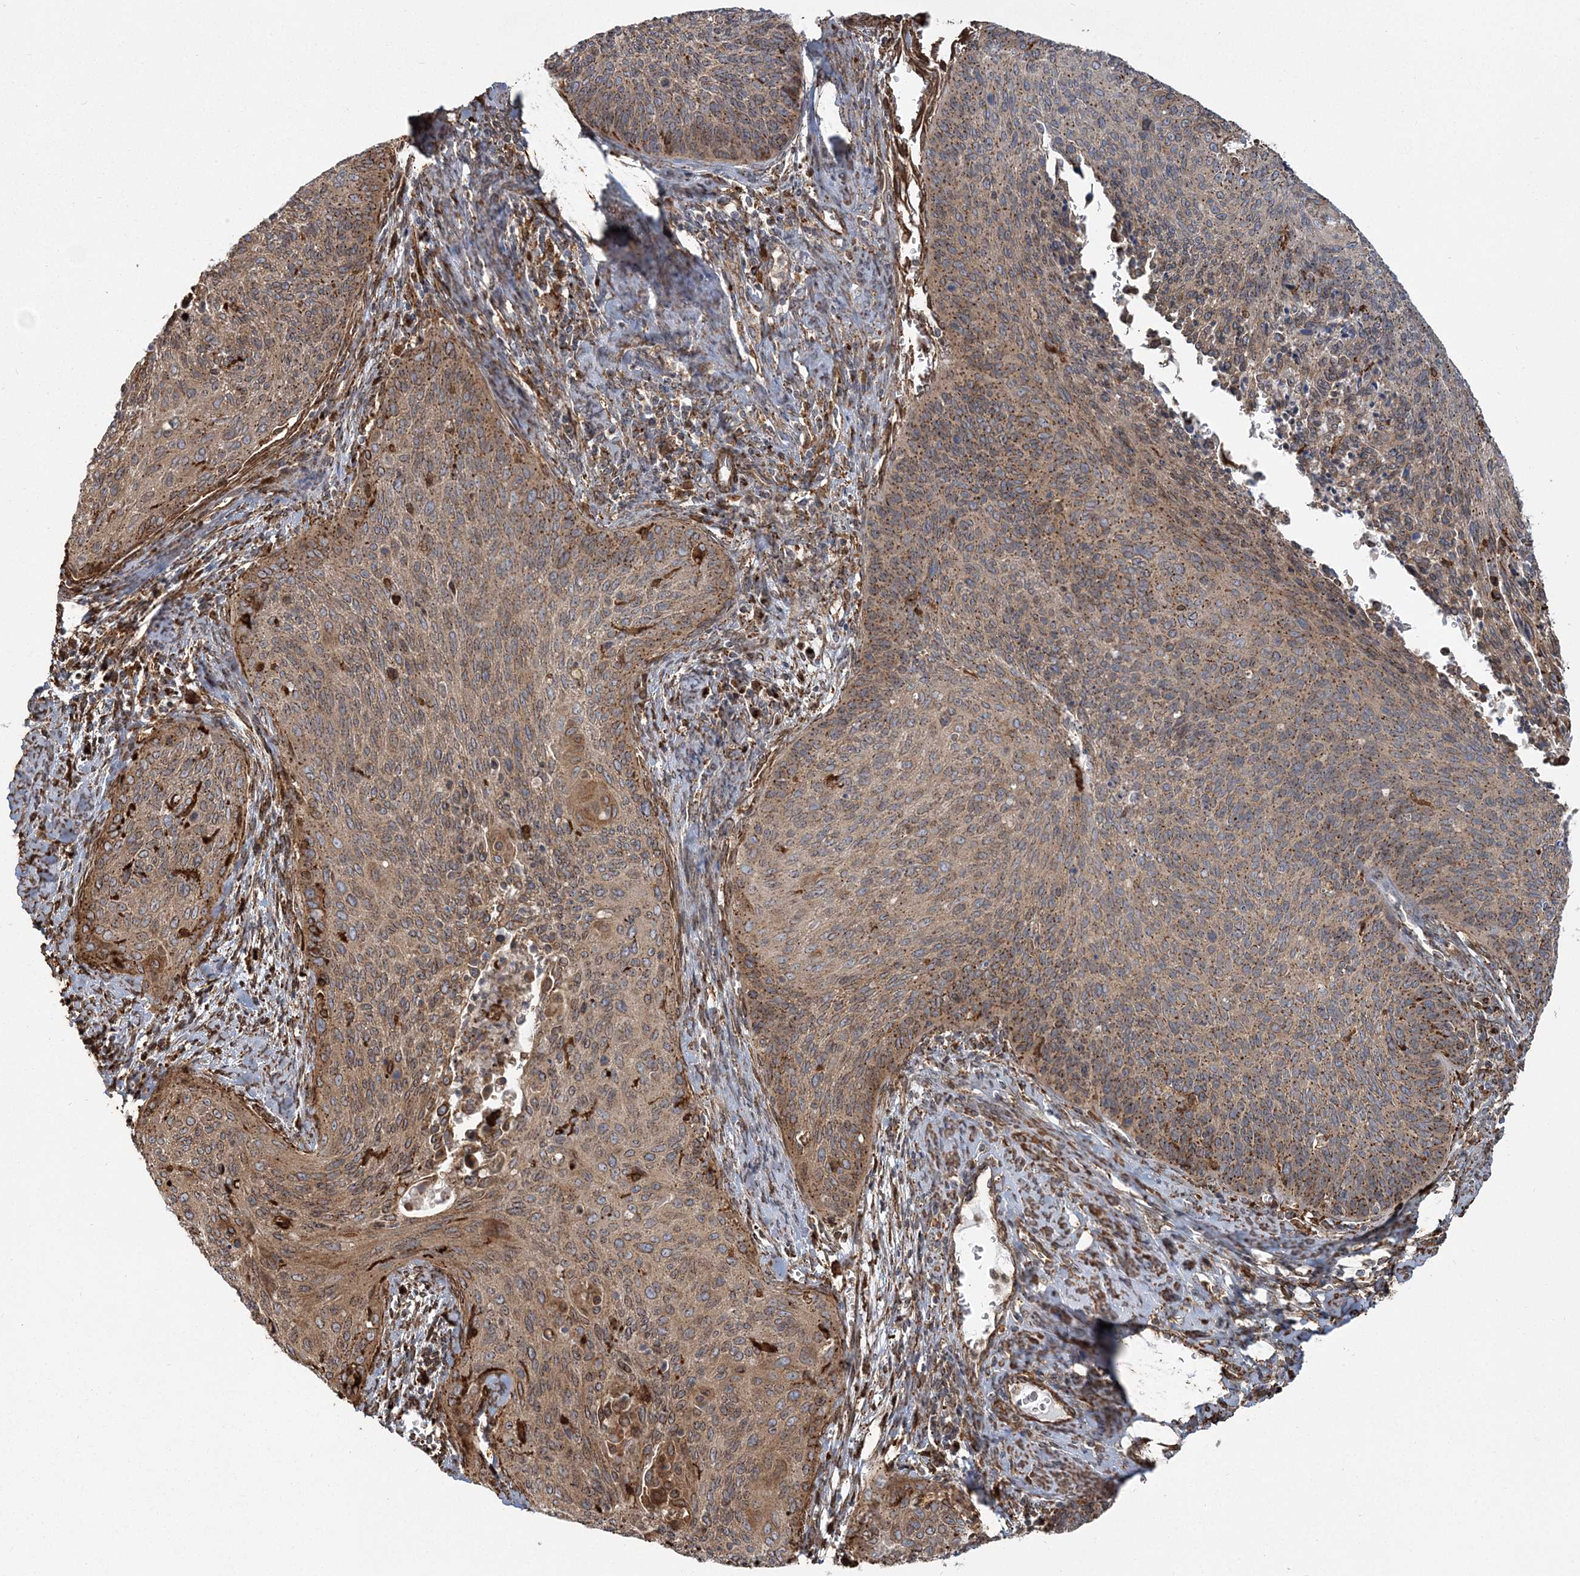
{"staining": {"intensity": "moderate", "quantity": ">75%", "location": "cytoplasmic/membranous"}, "tissue": "cervical cancer", "cell_type": "Tumor cells", "image_type": "cancer", "snomed": [{"axis": "morphology", "description": "Squamous cell carcinoma, NOS"}, {"axis": "topography", "description": "Cervix"}], "caption": "The histopathology image shows a brown stain indicating the presence of a protein in the cytoplasmic/membranous of tumor cells in squamous cell carcinoma (cervical).", "gene": "TRAF3IP2", "patient": {"sex": "female", "age": 55}}